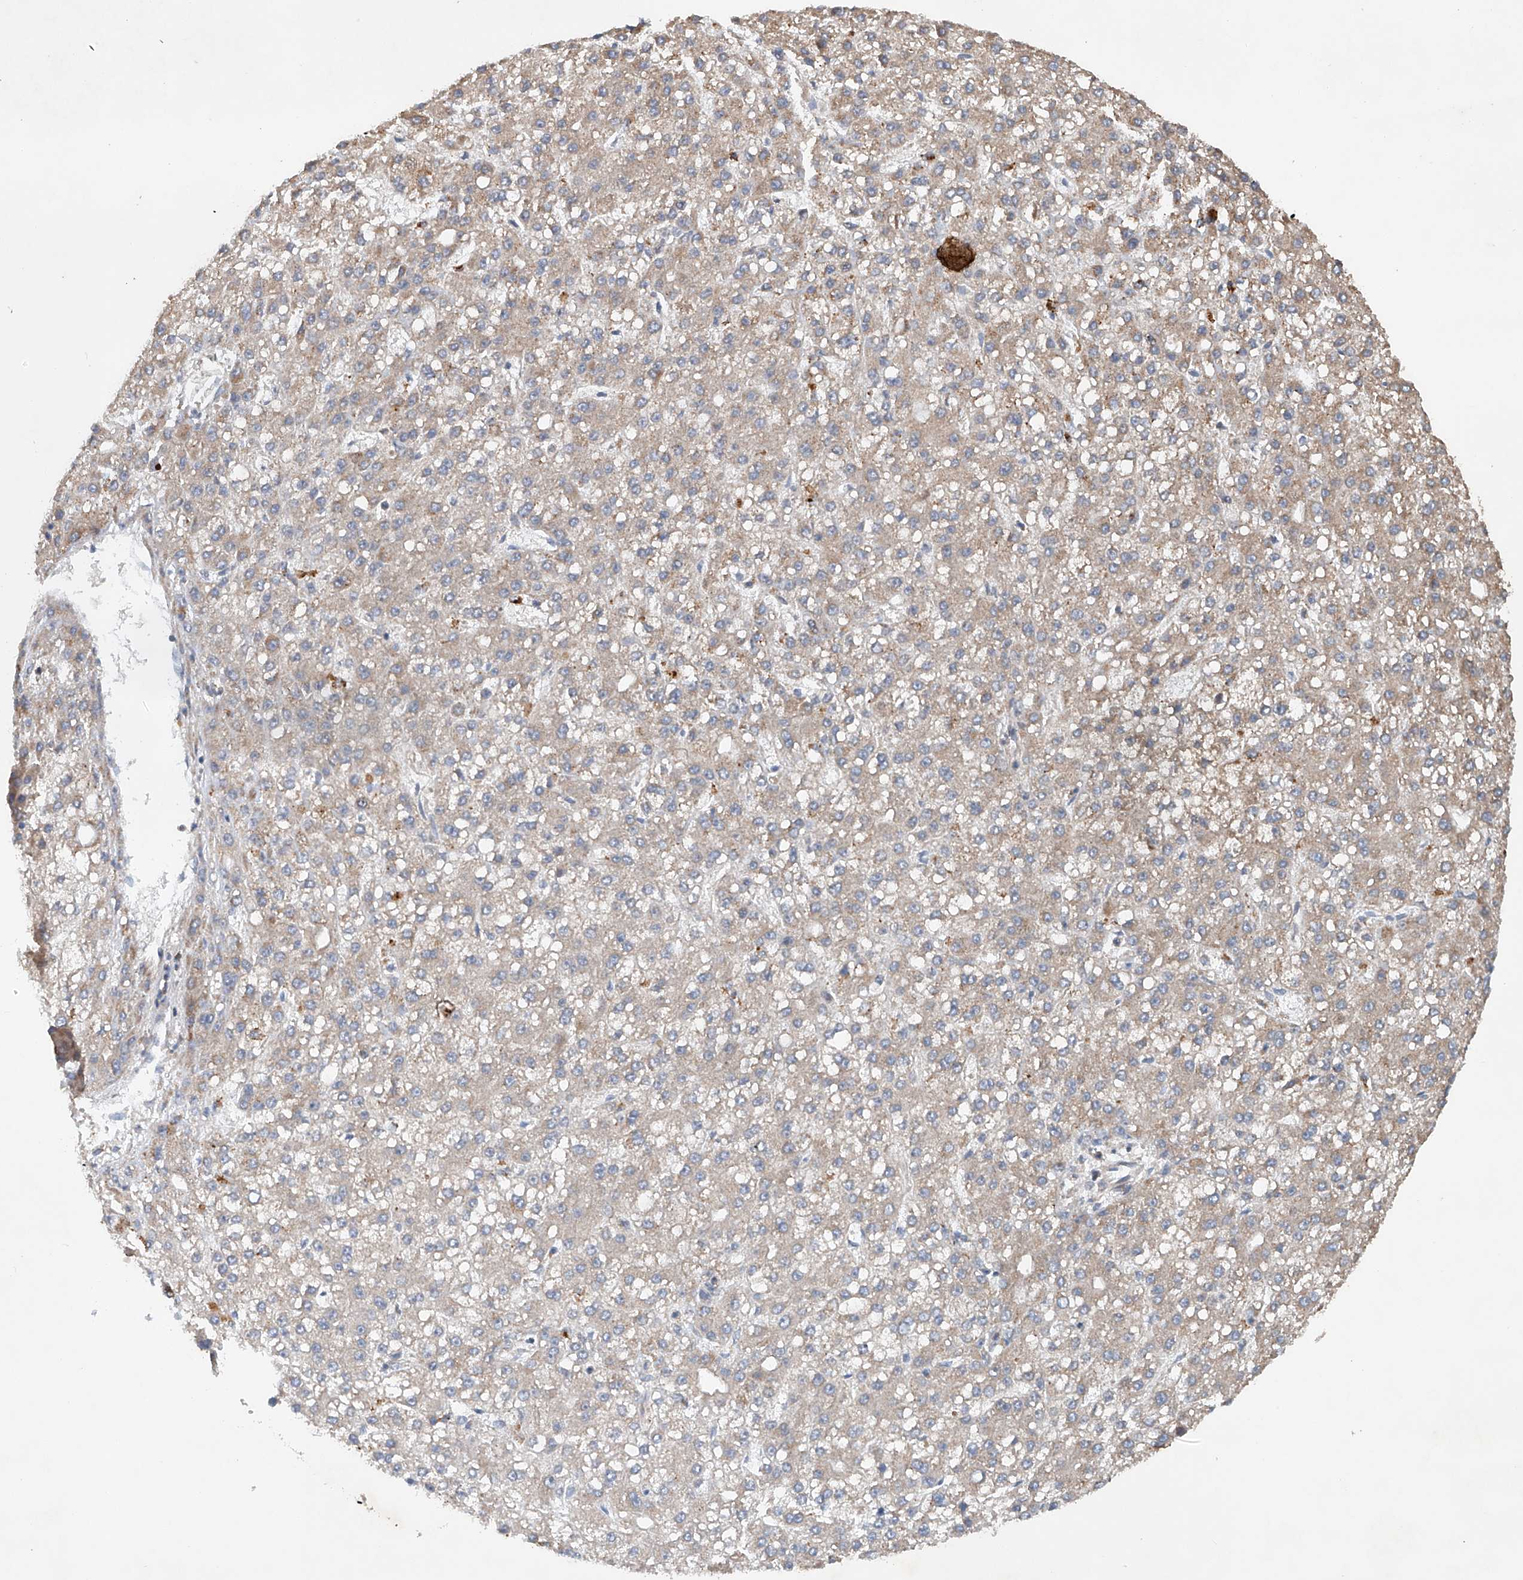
{"staining": {"intensity": "moderate", "quantity": "25%-75%", "location": "cytoplasmic/membranous"}, "tissue": "liver cancer", "cell_type": "Tumor cells", "image_type": "cancer", "snomed": [{"axis": "morphology", "description": "Carcinoma, Hepatocellular, NOS"}, {"axis": "topography", "description": "Liver"}], "caption": "High-magnification brightfield microscopy of liver cancer stained with DAB (brown) and counterstained with hematoxylin (blue). tumor cells exhibit moderate cytoplasmic/membranous staining is seen in approximately25%-75% of cells. The staining was performed using DAB (3,3'-diaminobenzidine), with brown indicating positive protein expression. Nuclei are stained blue with hematoxylin.", "gene": "CEP85L", "patient": {"sex": "male", "age": 67}}